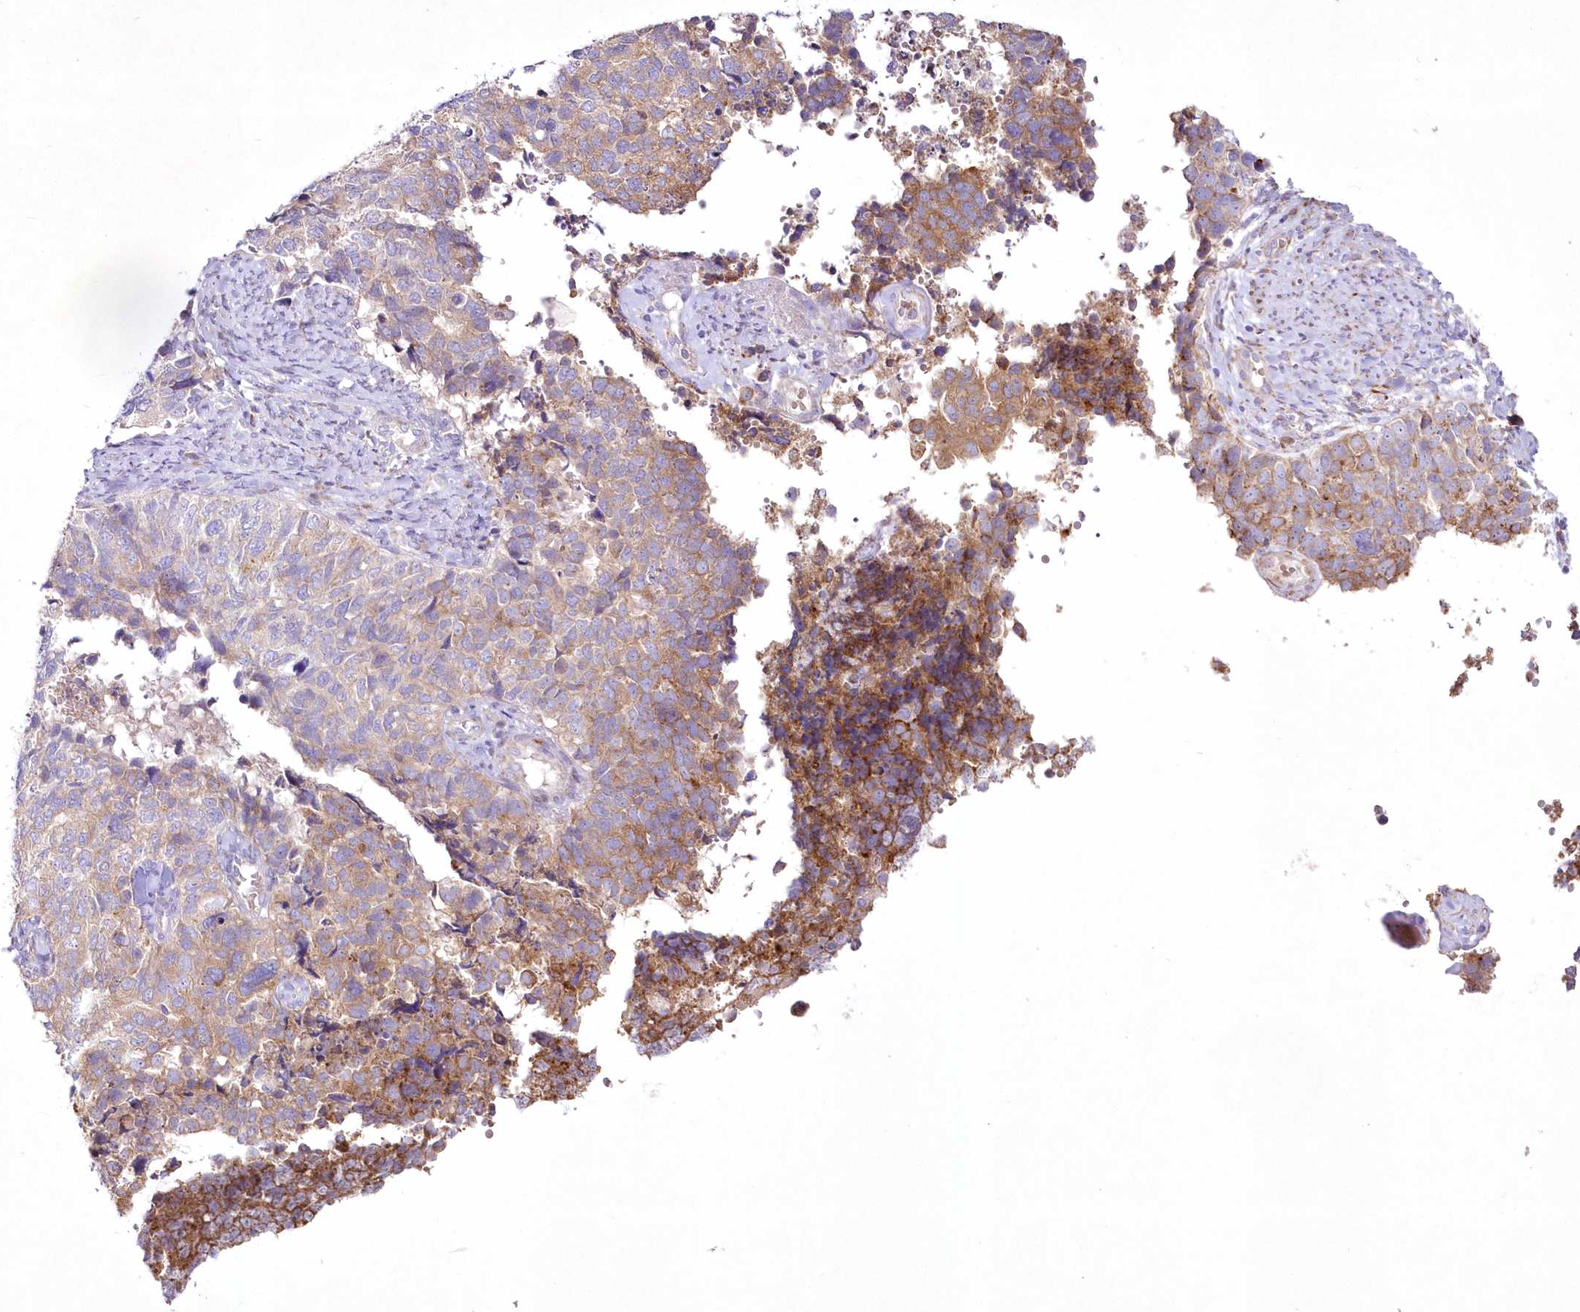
{"staining": {"intensity": "moderate", "quantity": "25%-75%", "location": "cytoplasmic/membranous"}, "tissue": "cervical cancer", "cell_type": "Tumor cells", "image_type": "cancer", "snomed": [{"axis": "morphology", "description": "Squamous cell carcinoma, NOS"}, {"axis": "topography", "description": "Cervix"}], "caption": "Tumor cells demonstrate medium levels of moderate cytoplasmic/membranous positivity in about 25%-75% of cells in cervical cancer (squamous cell carcinoma).", "gene": "ARFGEF3", "patient": {"sex": "female", "age": 63}}